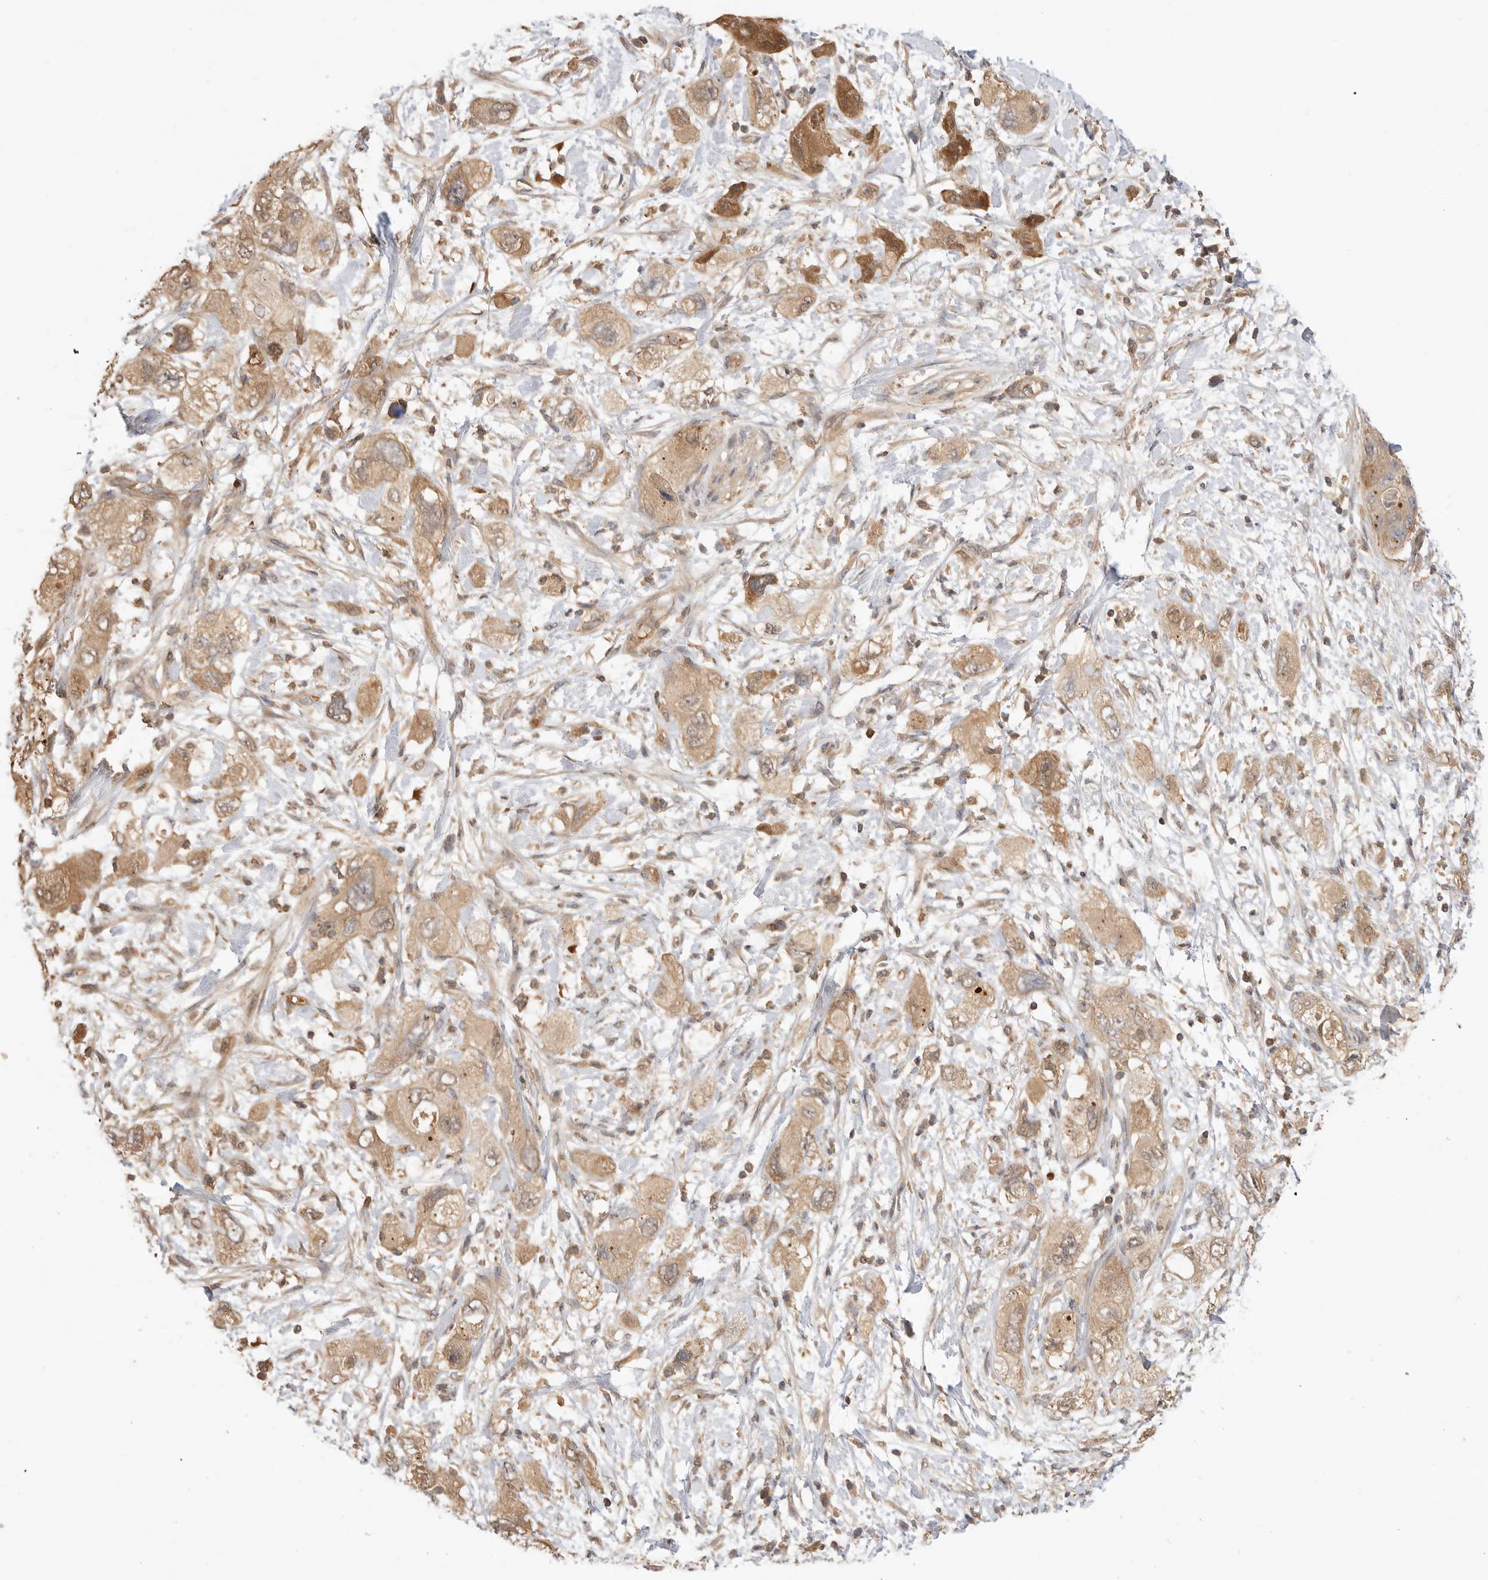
{"staining": {"intensity": "moderate", "quantity": ">75%", "location": "cytoplasmic/membranous"}, "tissue": "pancreatic cancer", "cell_type": "Tumor cells", "image_type": "cancer", "snomed": [{"axis": "morphology", "description": "Adenocarcinoma, NOS"}, {"axis": "topography", "description": "Pancreas"}], "caption": "Protein expression analysis of human pancreatic adenocarcinoma reveals moderate cytoplasmic/membranous expression in approximately >75% of tumor cells.", "gene": "CLDN12", "patient": {"sex": "female", "age": 73}}